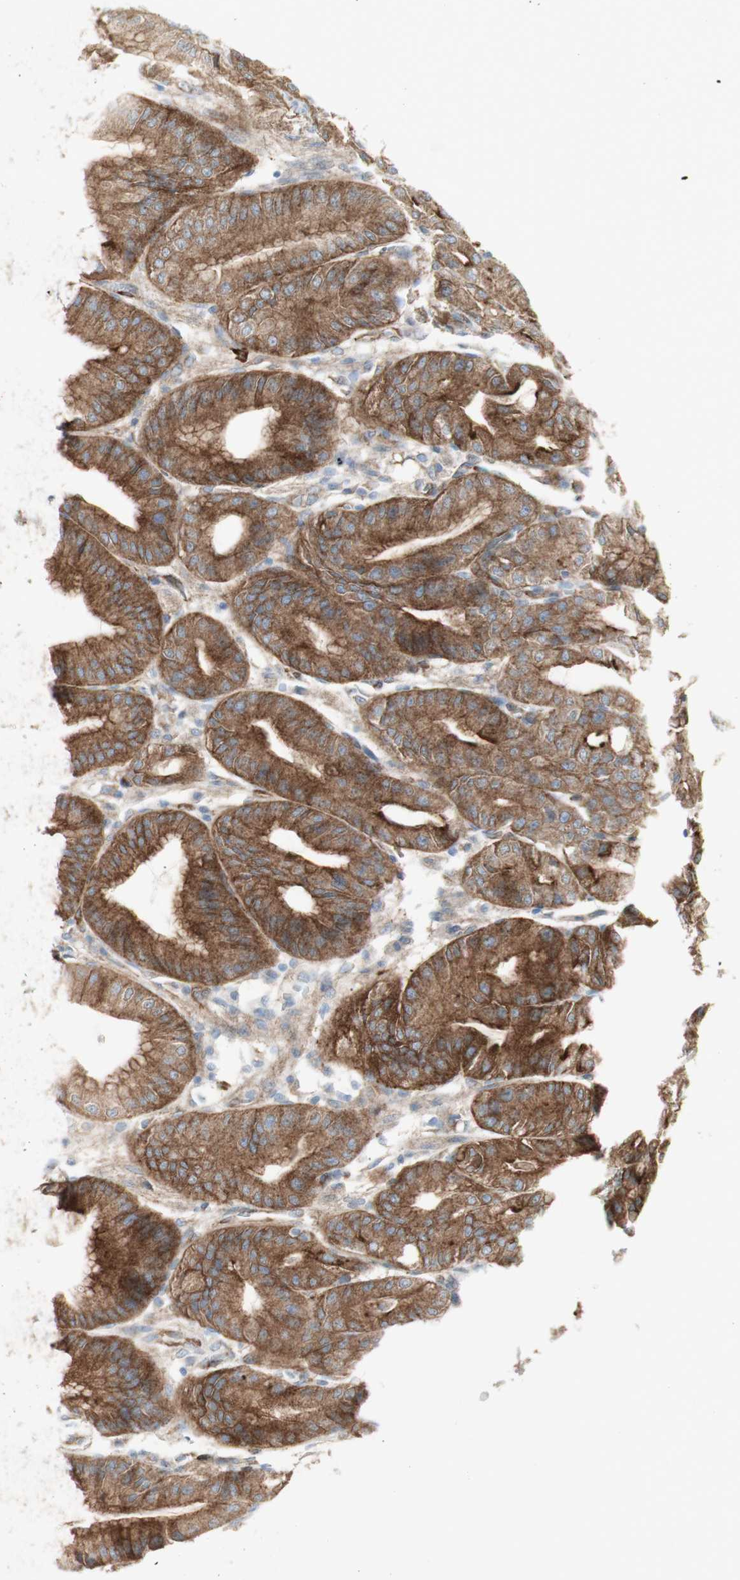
{"staining": {"intensity": "strong", "quantity": "25%-75%", "location": "none"}, "tissue": "stomach", "cell_type": "Glandular cells", "image_type": "normal", "snomed": [{"axis": "morphology", "description": "Normal tissue, NOS"}, {"axis": "topography", "description": "Stomach, lower"}], "caption": "Glandular cells exhibit high levels of strong None expression in about 25%-75% of cells in normal stomach.", "gene": "MYO6", "patient": {"sex": "male", "age": 71}}